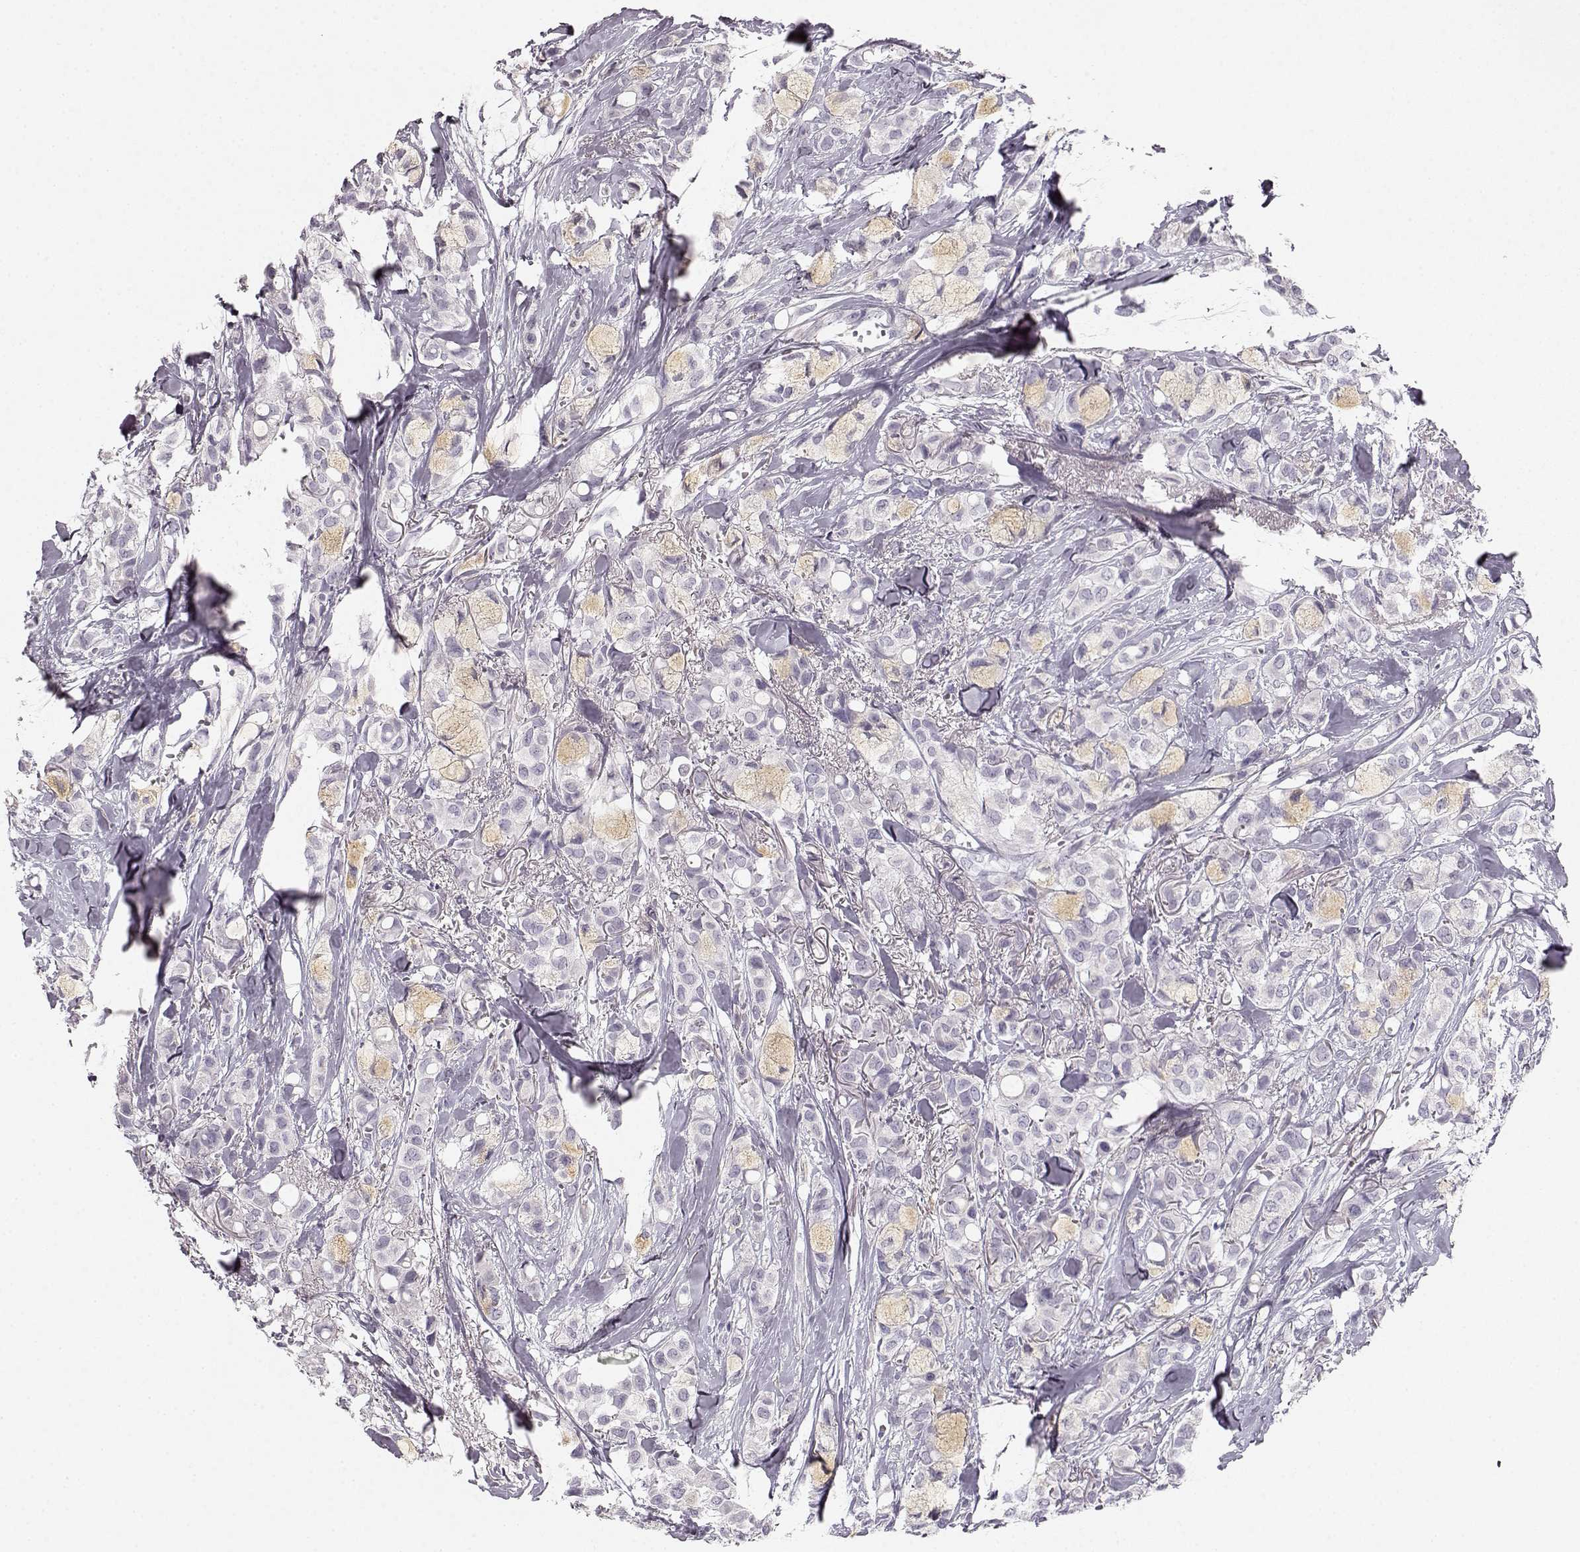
{"staining": {"intensity": "negative", "quantity": "none", "location": "none"}, "tissue": "breast cancer", "cell_type": "Tumor cells", "image_type": "cancer", "snomed": [{"axis": "morphology", "description": "Duct carcinoma"}, {"axis": "topography", "description": "Breast"}], "caption": "Intraductal carcinoma (breast) stained for a protein using immunohistochemistry (IHC) reveals no positivity tumor cells.", "gene": "KIAA0319", "patient": {"sex": "female", "age": 85}}